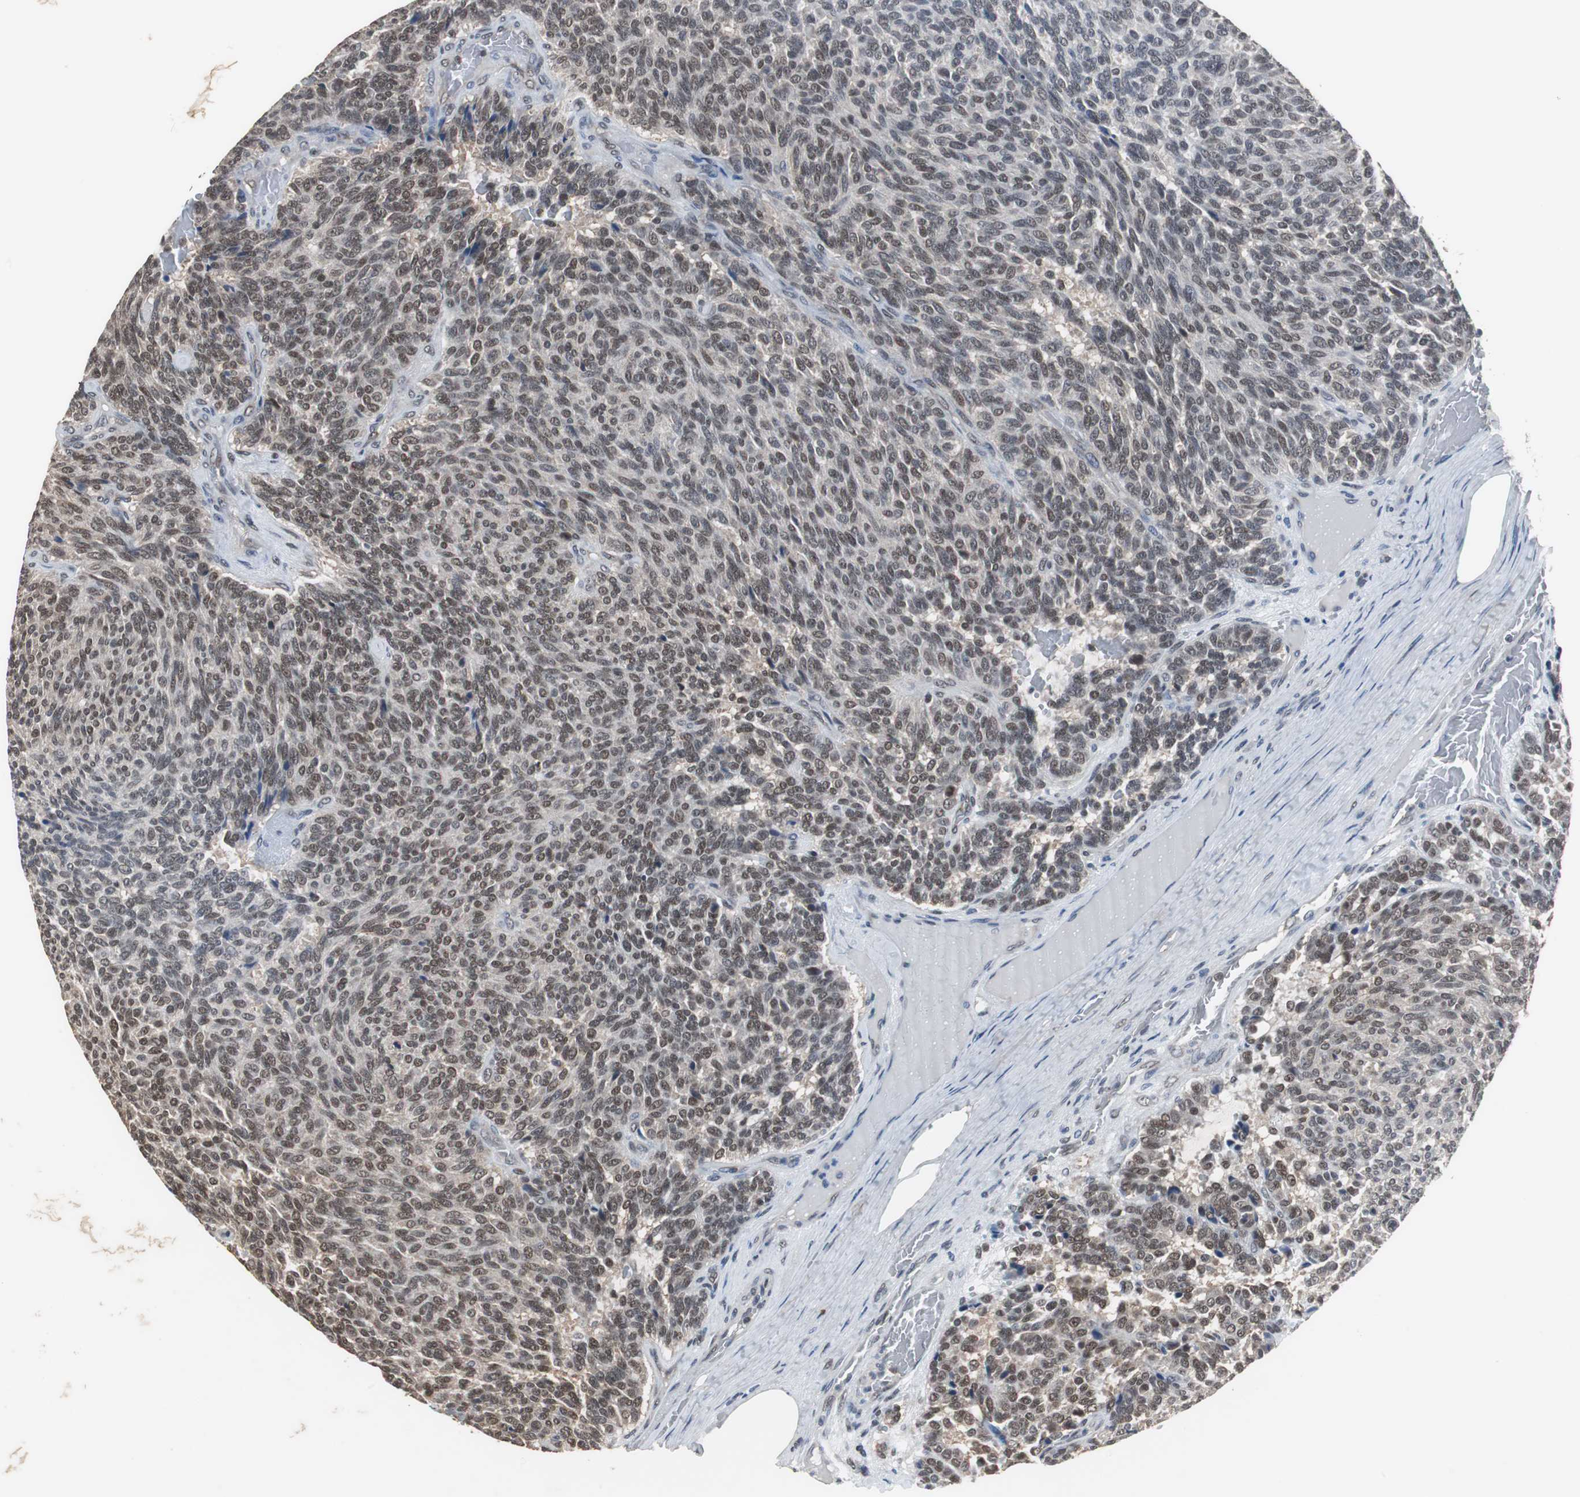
{"staining": {"intensity": "moderate", "quantity": ">75%", "location": "nuclear"}, "tissue": "carcinoid", "cell_type": "Tumor cells", "image_type": "cancer", "snomed": [{"axis": "morphology", "description": "Carcinoid, malignant, NOS"}, {"axis": "topography", "description": "Pancreas"}], "caption": "Human carcinoid (malignant) stained with a protein marker displays moderate staining in tumor cells.", "gene": "ZHX2", "patient": {"sex": "female", "age": 54}}